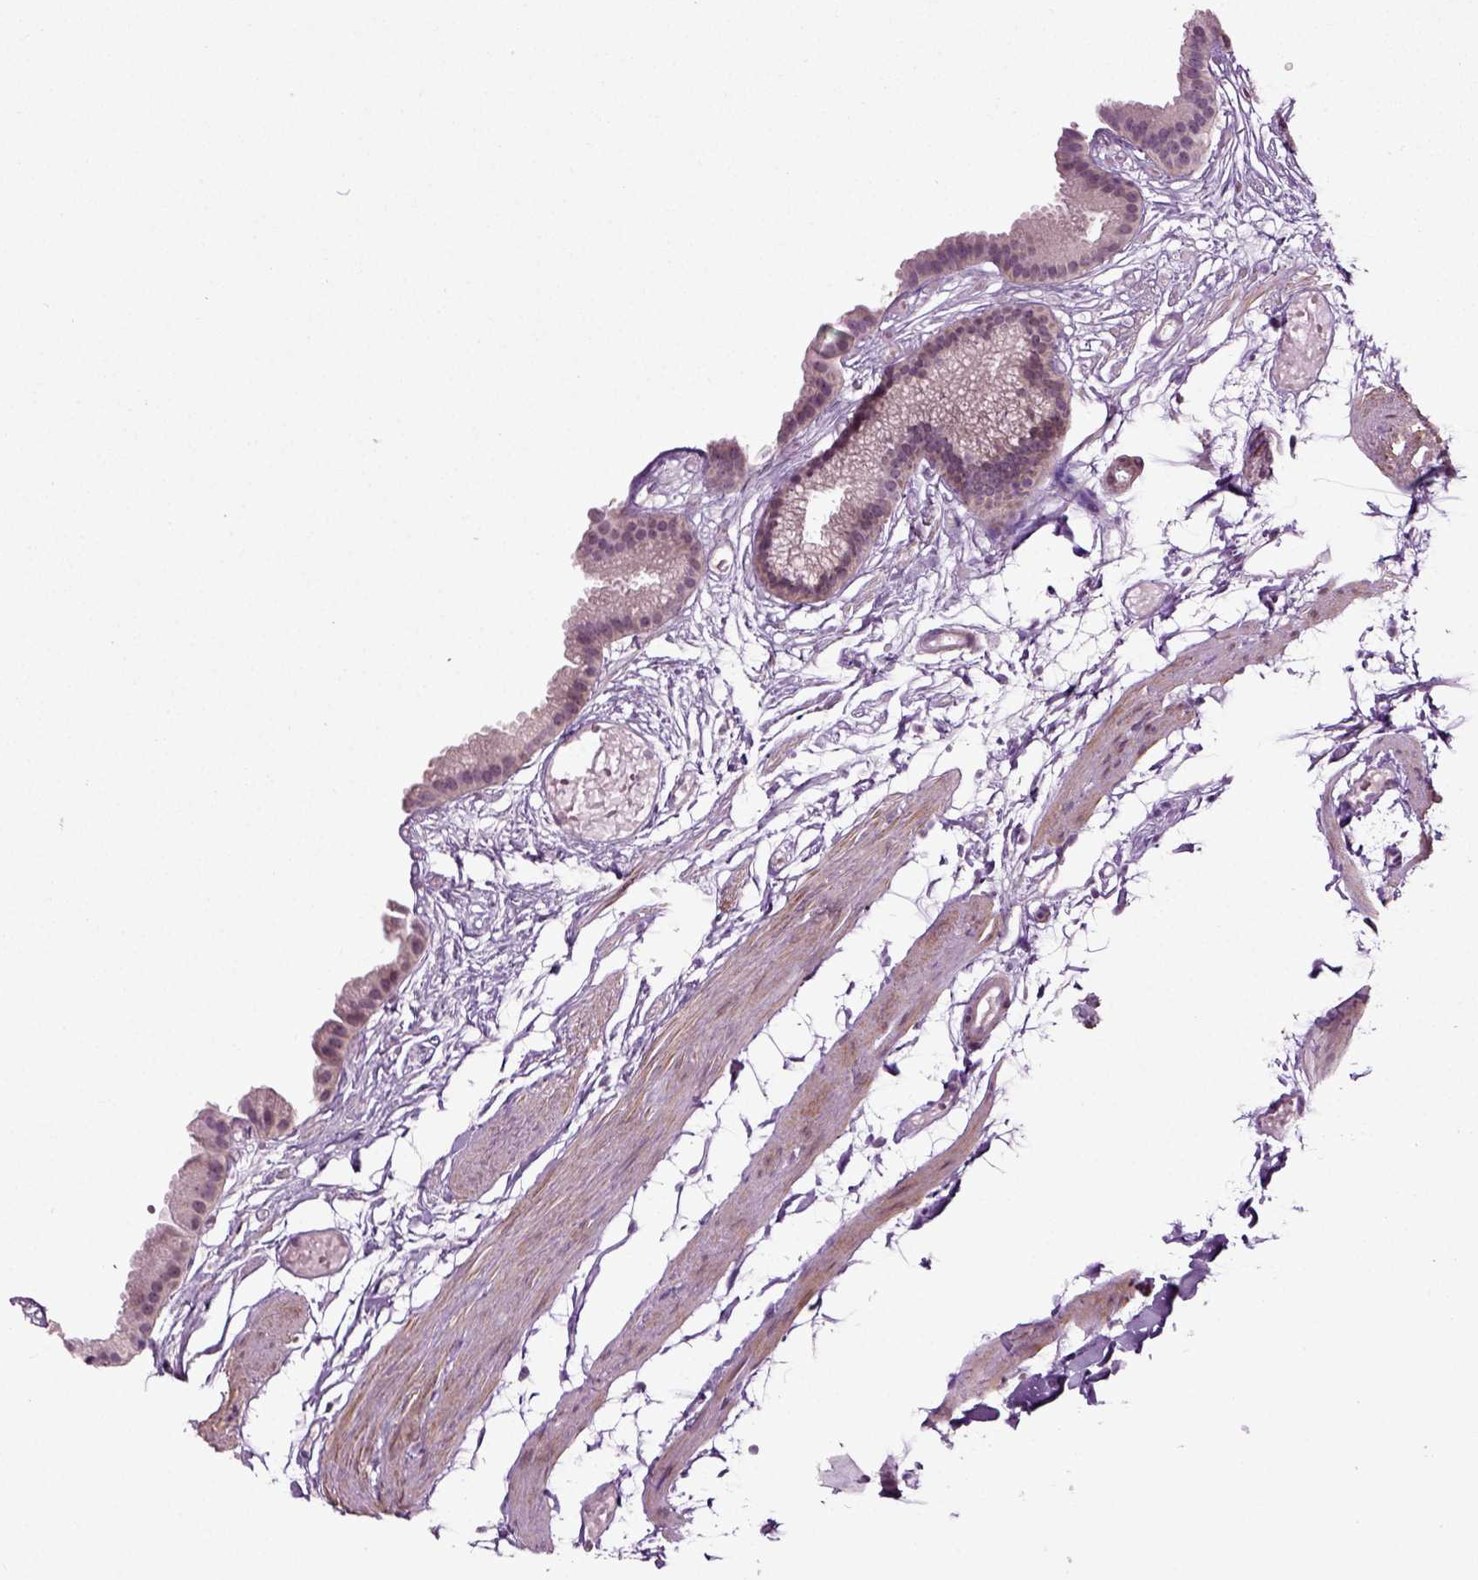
{"staining": {"intensity": "negative", "quantity": "none", "location": "none"}, "tissue": "gallbladder", "cell_type": "Glandular cells", "image_type": "normal", "snomed": [{"axis": "morphology", "description": "Normal tissue, NOS"}, {"axis": "topography", "description": "Gallbladder"}], "caption": "A photomicrograph of human gallbladder is negative for staining in glandular cells. (Stains: DAB (3,3'-diaminobenzidine) immunohistochemistry with hematoxylin counter stain, Microscopy: brightfield microscopy at high magnification).", "gene": "KNSTRN", "patient": {"sex": "female", "age": 45}}